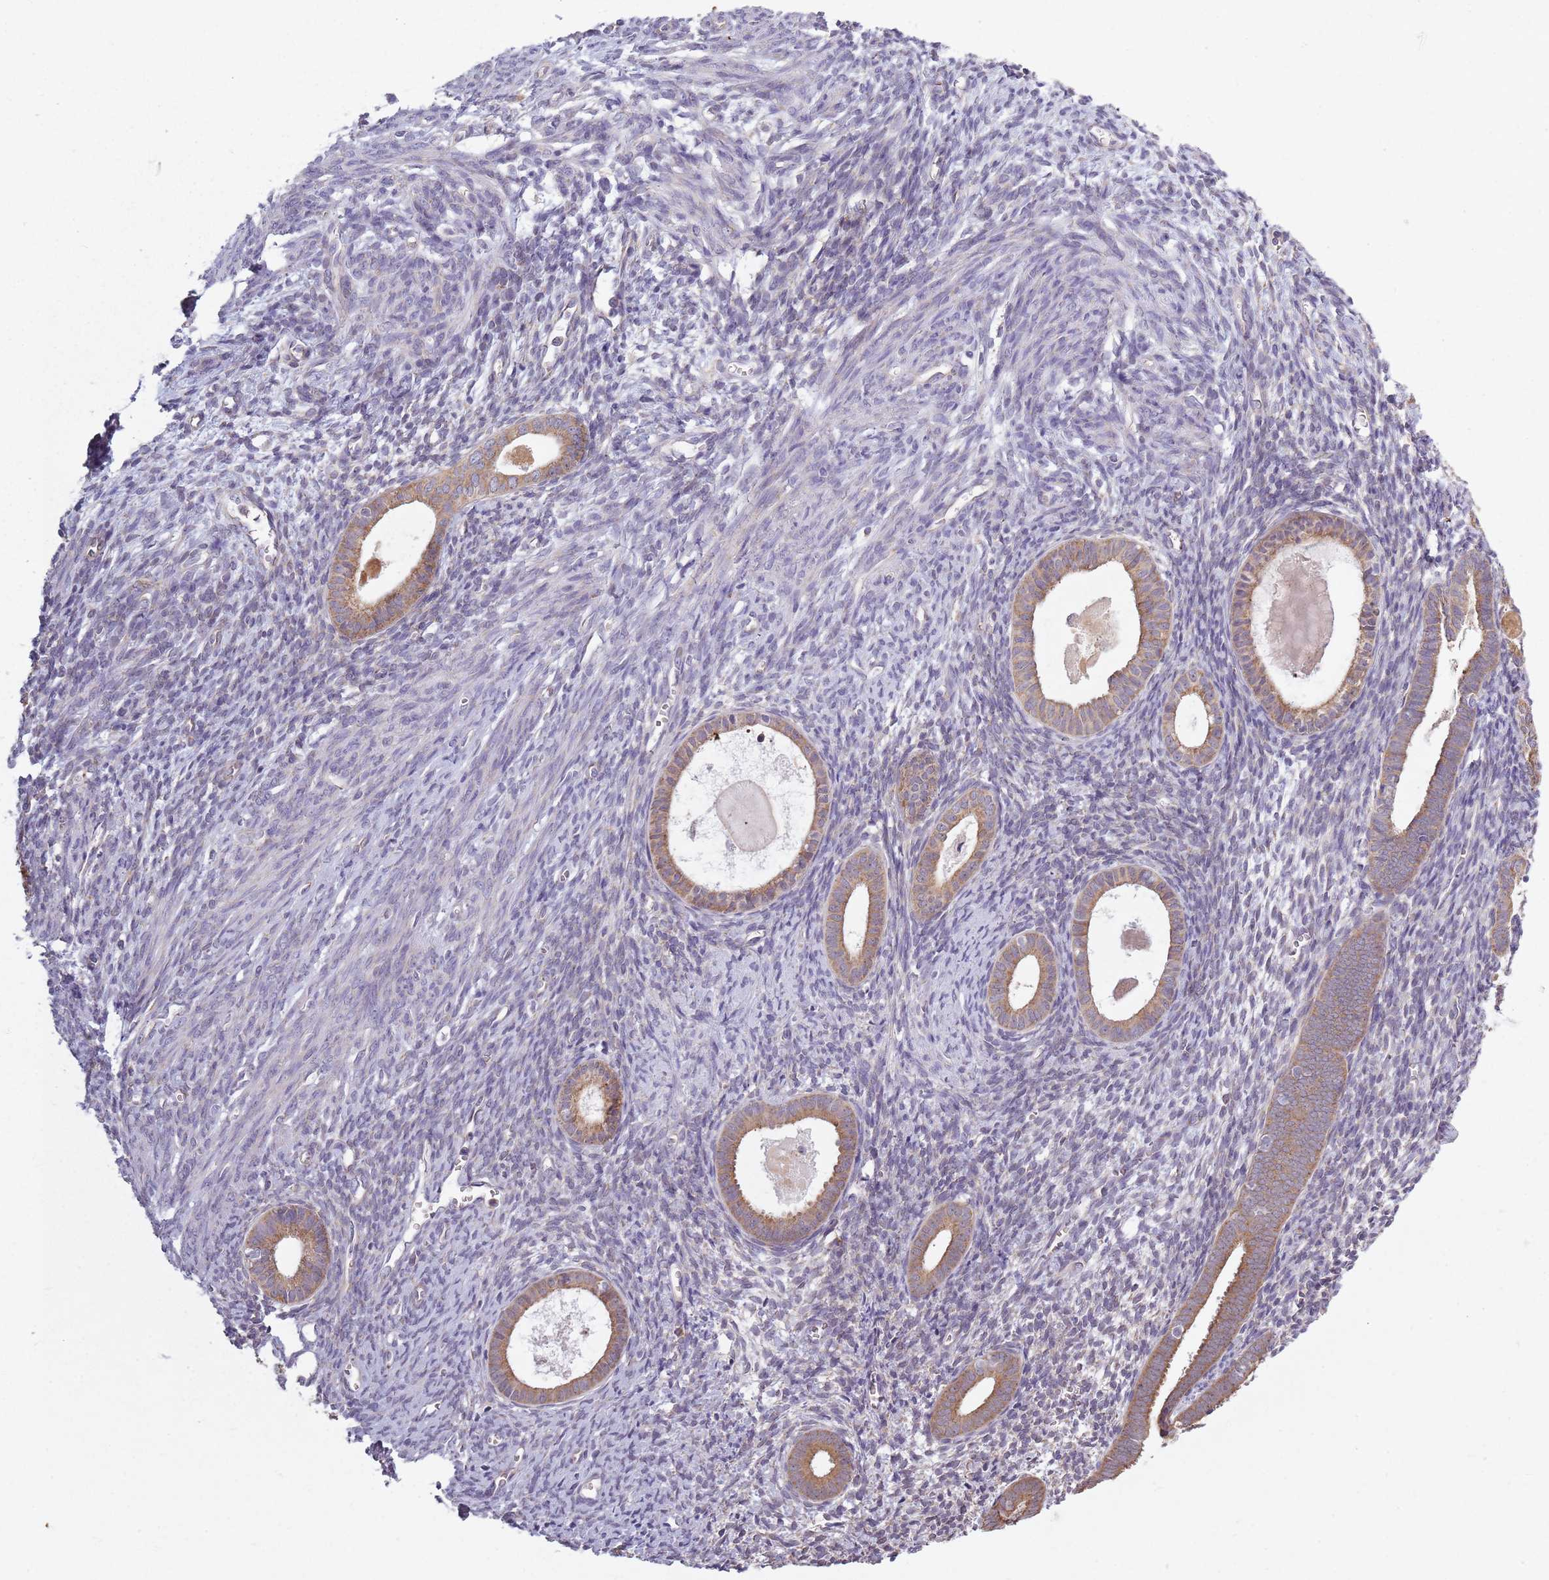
{"staining": {"intensity": "moderate", "quantity": ">75%", "location": "cytoplasmic/membranous"}, "tissue": "endometrial cancer", "cell_type": "Tumor cells", "image_type": "cancer", "snomed": [{"axis": "morphology", "description": "Adenocarcinoma, NOS"}, {"axis": "topography", "description": "Endometrium"}], "caption": "Endometrial cancer (adenocarcinoma) was stained to show a protein in brown. There is medium levels of moderate cytoplasmic/membranous expression in approximately >75% of tumor cells. (brown staining indicates protein expression, while blue staining denotes nuclei).", "gene": "COQ5", "patient": {"sex": "female", "age": 75}}